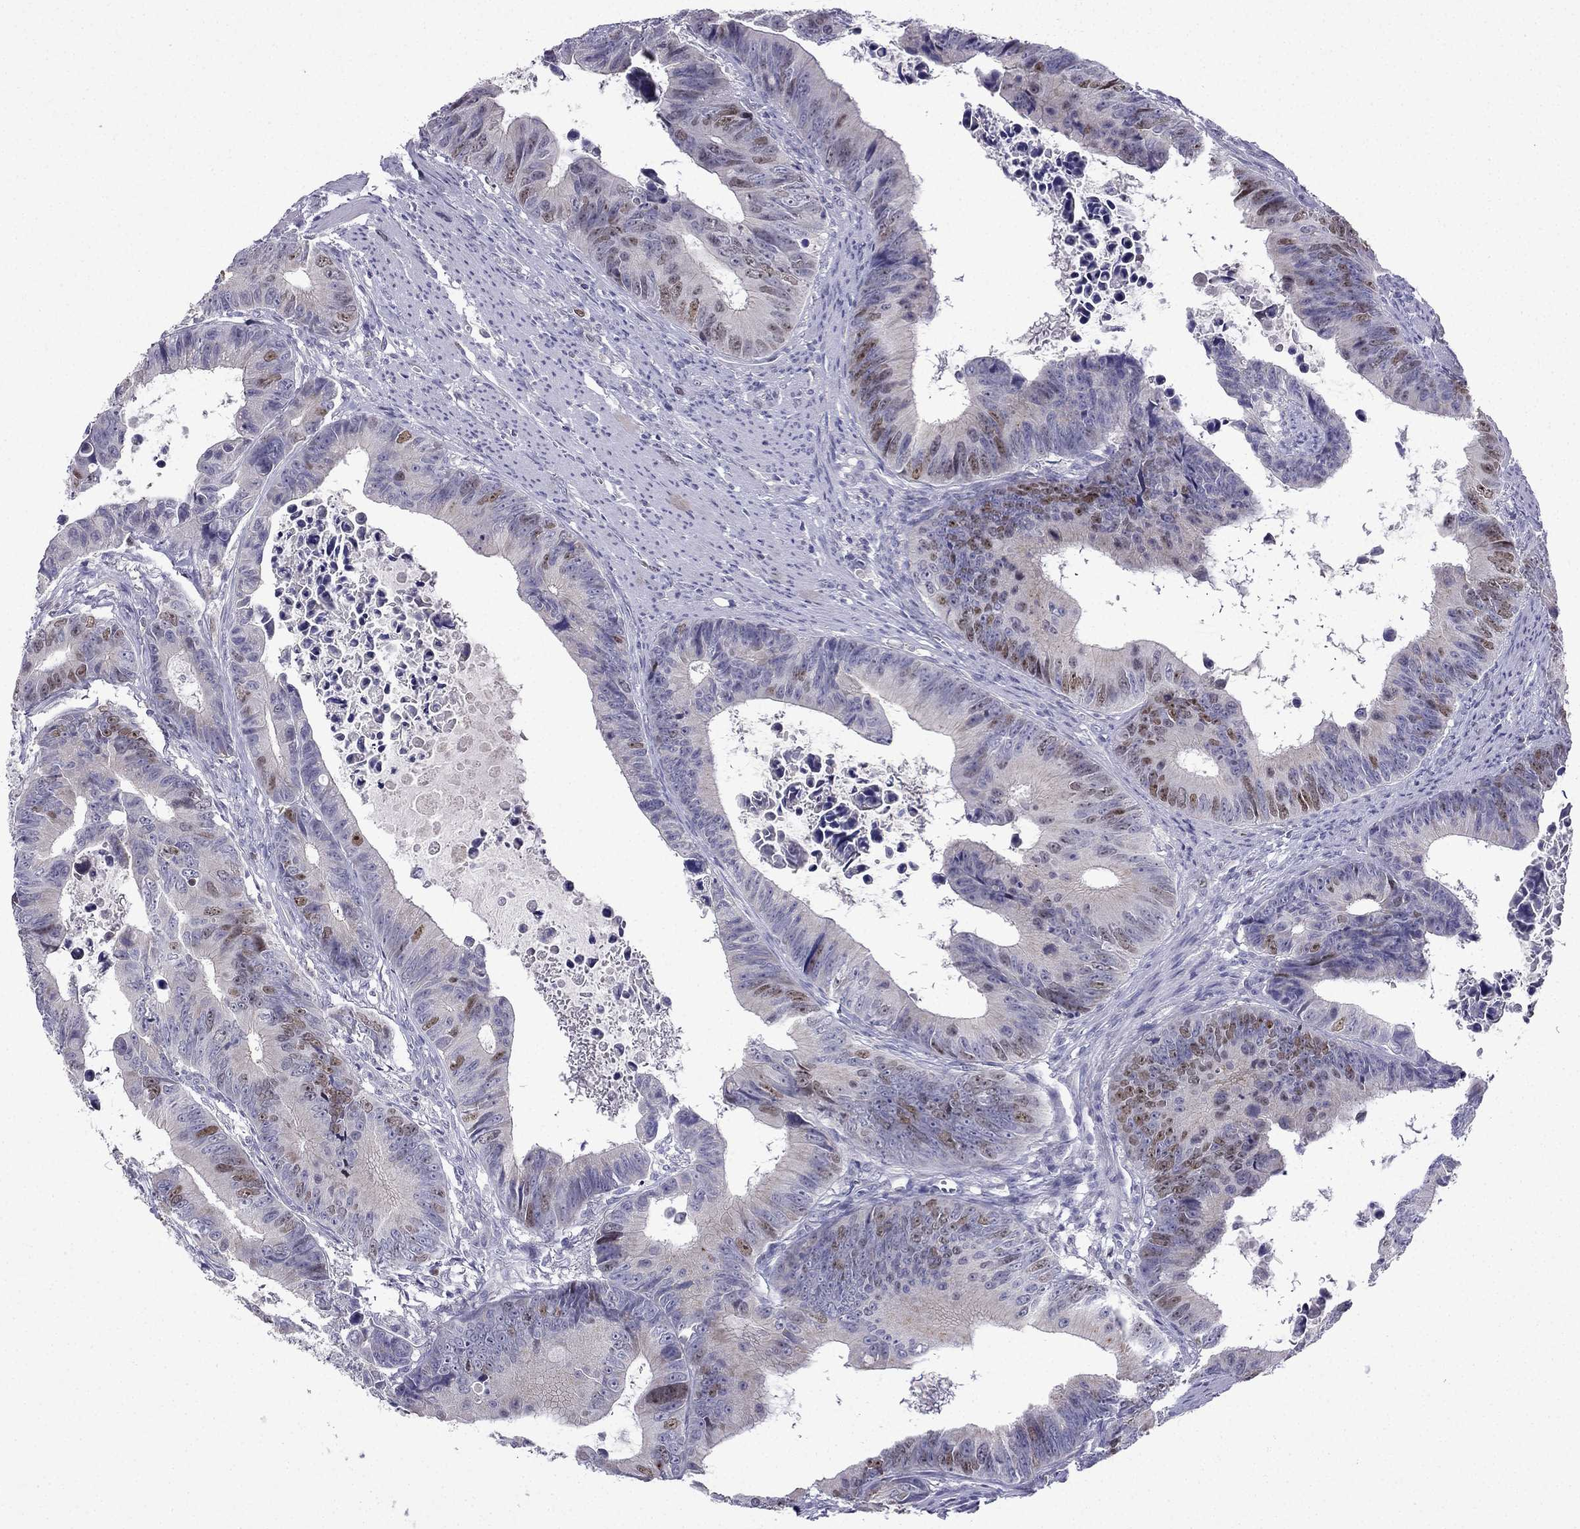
{"staining": {"intensity": "moderate", "quantity": "<25%", "location": "nuclear"}, "tissue": "colorectal cancer", "cell_type": "Tumor cells", "image_type": "cancer", "snomed": [{"axis": "morphology", "description": "Adenocarcinoma, NOS"}, {"axis": "topography", "description": "Colon"}], "caption": "This histopathology image exhibits colorectal cancer stained with immunohistochemistry (IHC) to label a protein in brown. The nuclear of tumor cells show moderate positivity for the protein. Nuclei are counter-stained blue.", "gene": "UHRF1", "patient": {"sex": "female", "age": 87}}